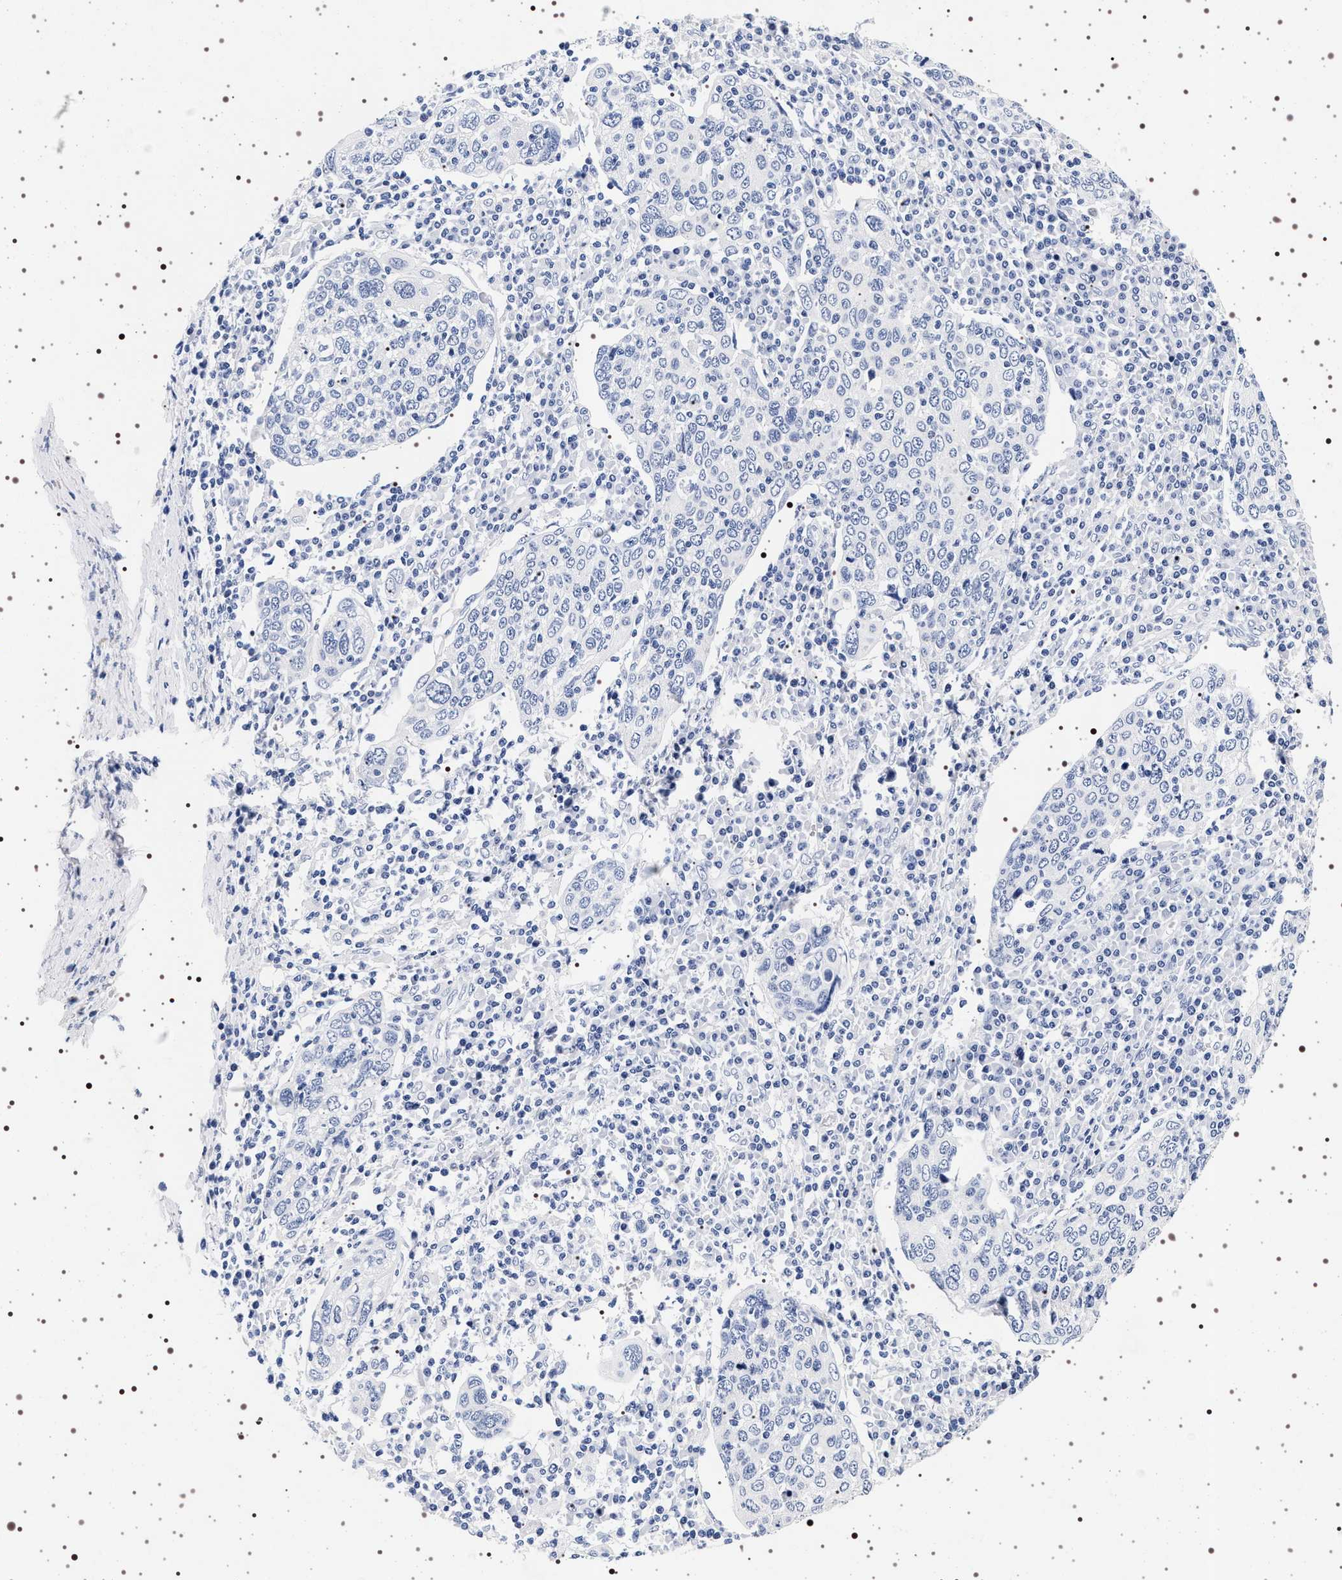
{"staining": {"intensity": "negative", "quantity": "none", "location": "none"}, "tissue": "cervical cancer", "cell_type": "Tumor cells", "image_type": "cancer", "snomed": [{"axis": "morphology", "description": "Squamous cell carcinoma, NOS"}, {"axis": "topography", "description": "Cervix"}], "caption": "Micrograph shows no significant protein staining in tumor cells of cervical squamous cell carcinoma.", "gene": "SYN1", "patient": {"sex": "female", "age": 40}}